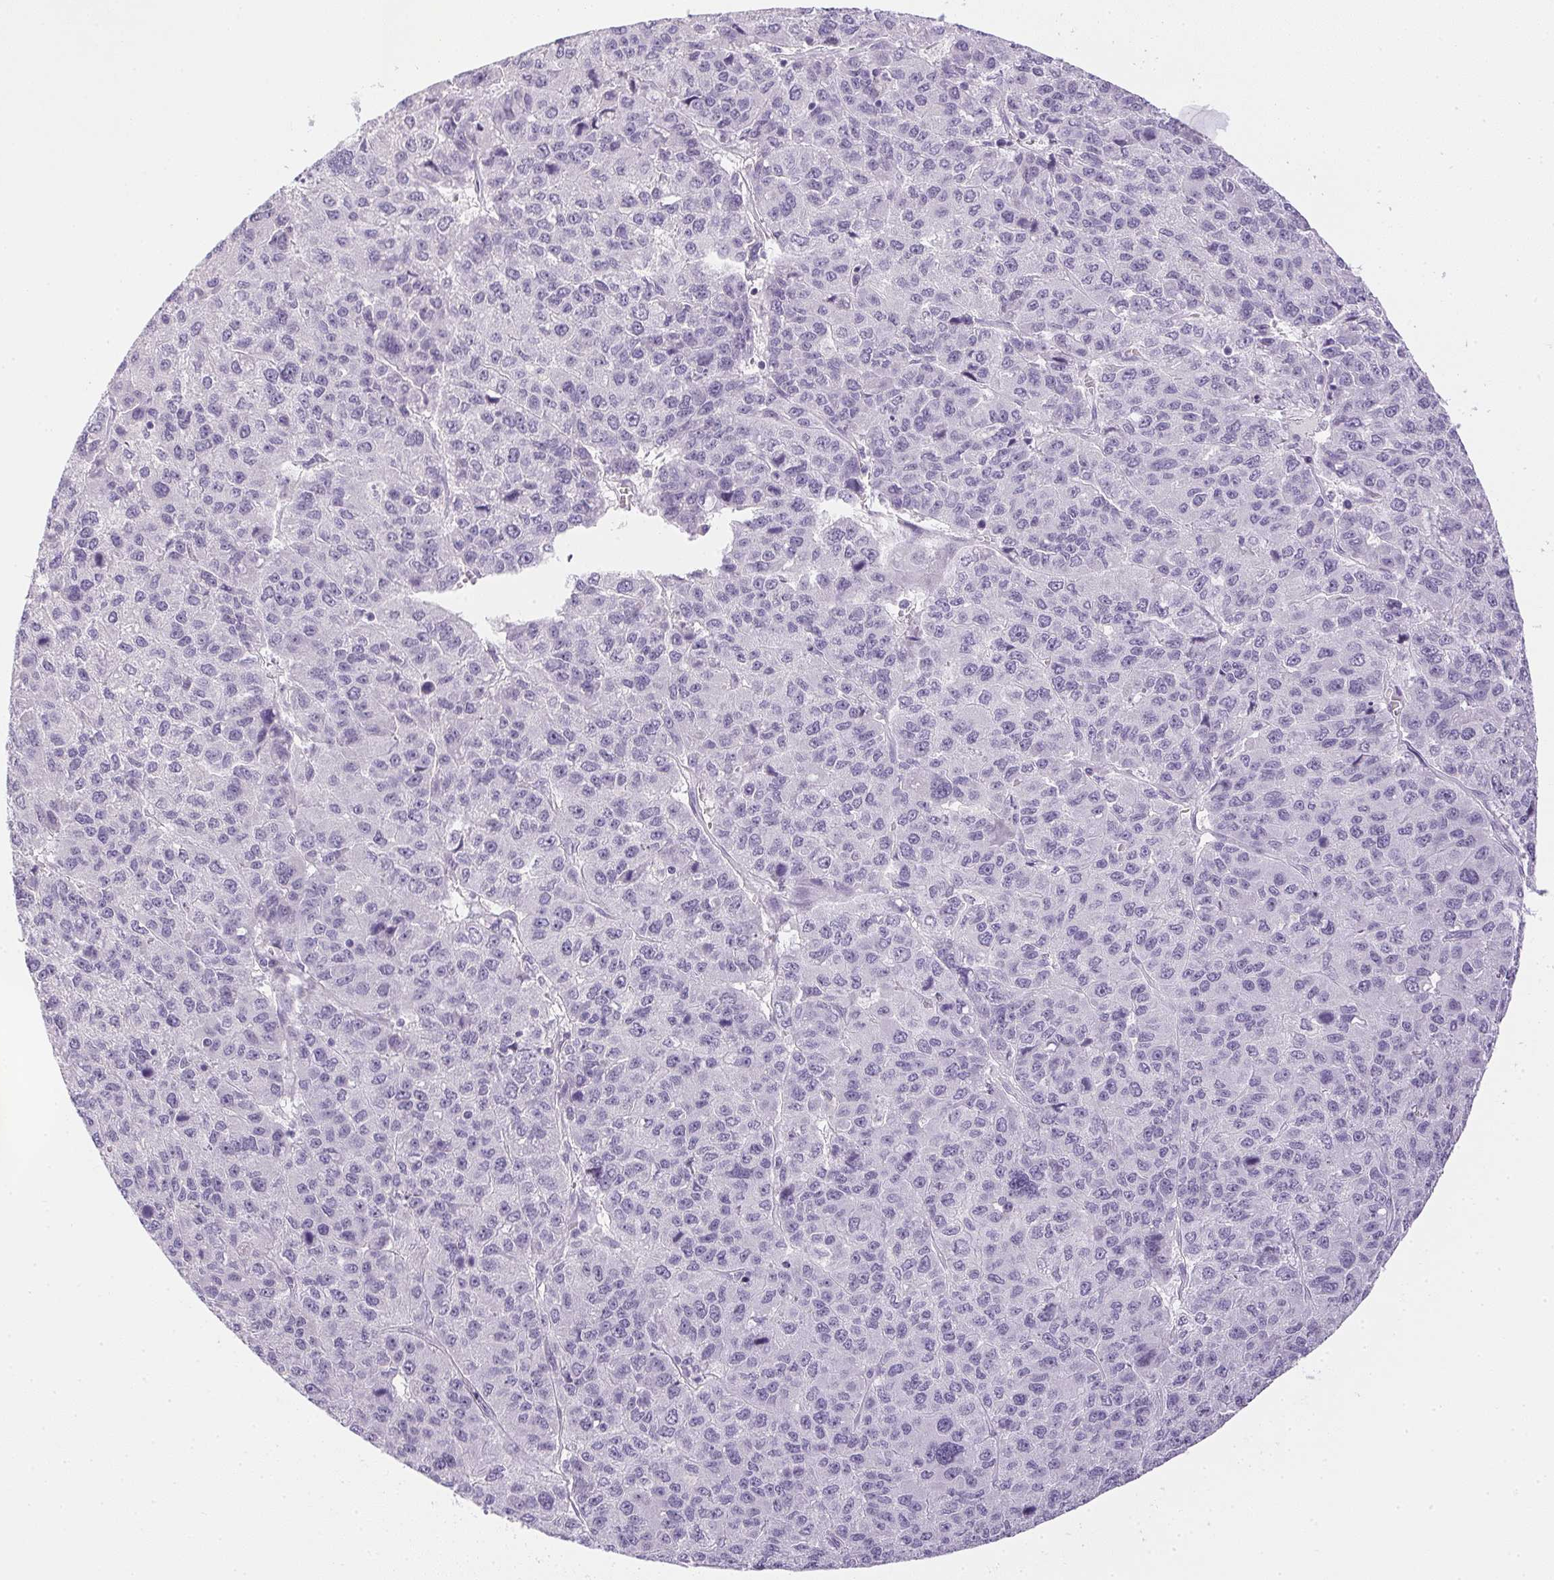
{"staining": {"intensity": "negative", "quantity": "none", "location": "none"}, "tissue": "liver cancer", "cell_type": "Tumor cells", "image_type": "cancer", "snomed": [{"axis": "morphology", "description": "Carcinoma, Hepatocellular, NOS"}, {"axis": "topography", "description": "Liver"}], "caption": "IHC of hepatocellular carcinoma (liver) demonstrates no positivity in tumor cells. (DAB (3,3'-diaminobenzidine) immunohistochemistry (IHC) visualized using brightfield microscopy, high magnification).", "gene": "PPY", "patient": {"sex": "male", "age": 69}}